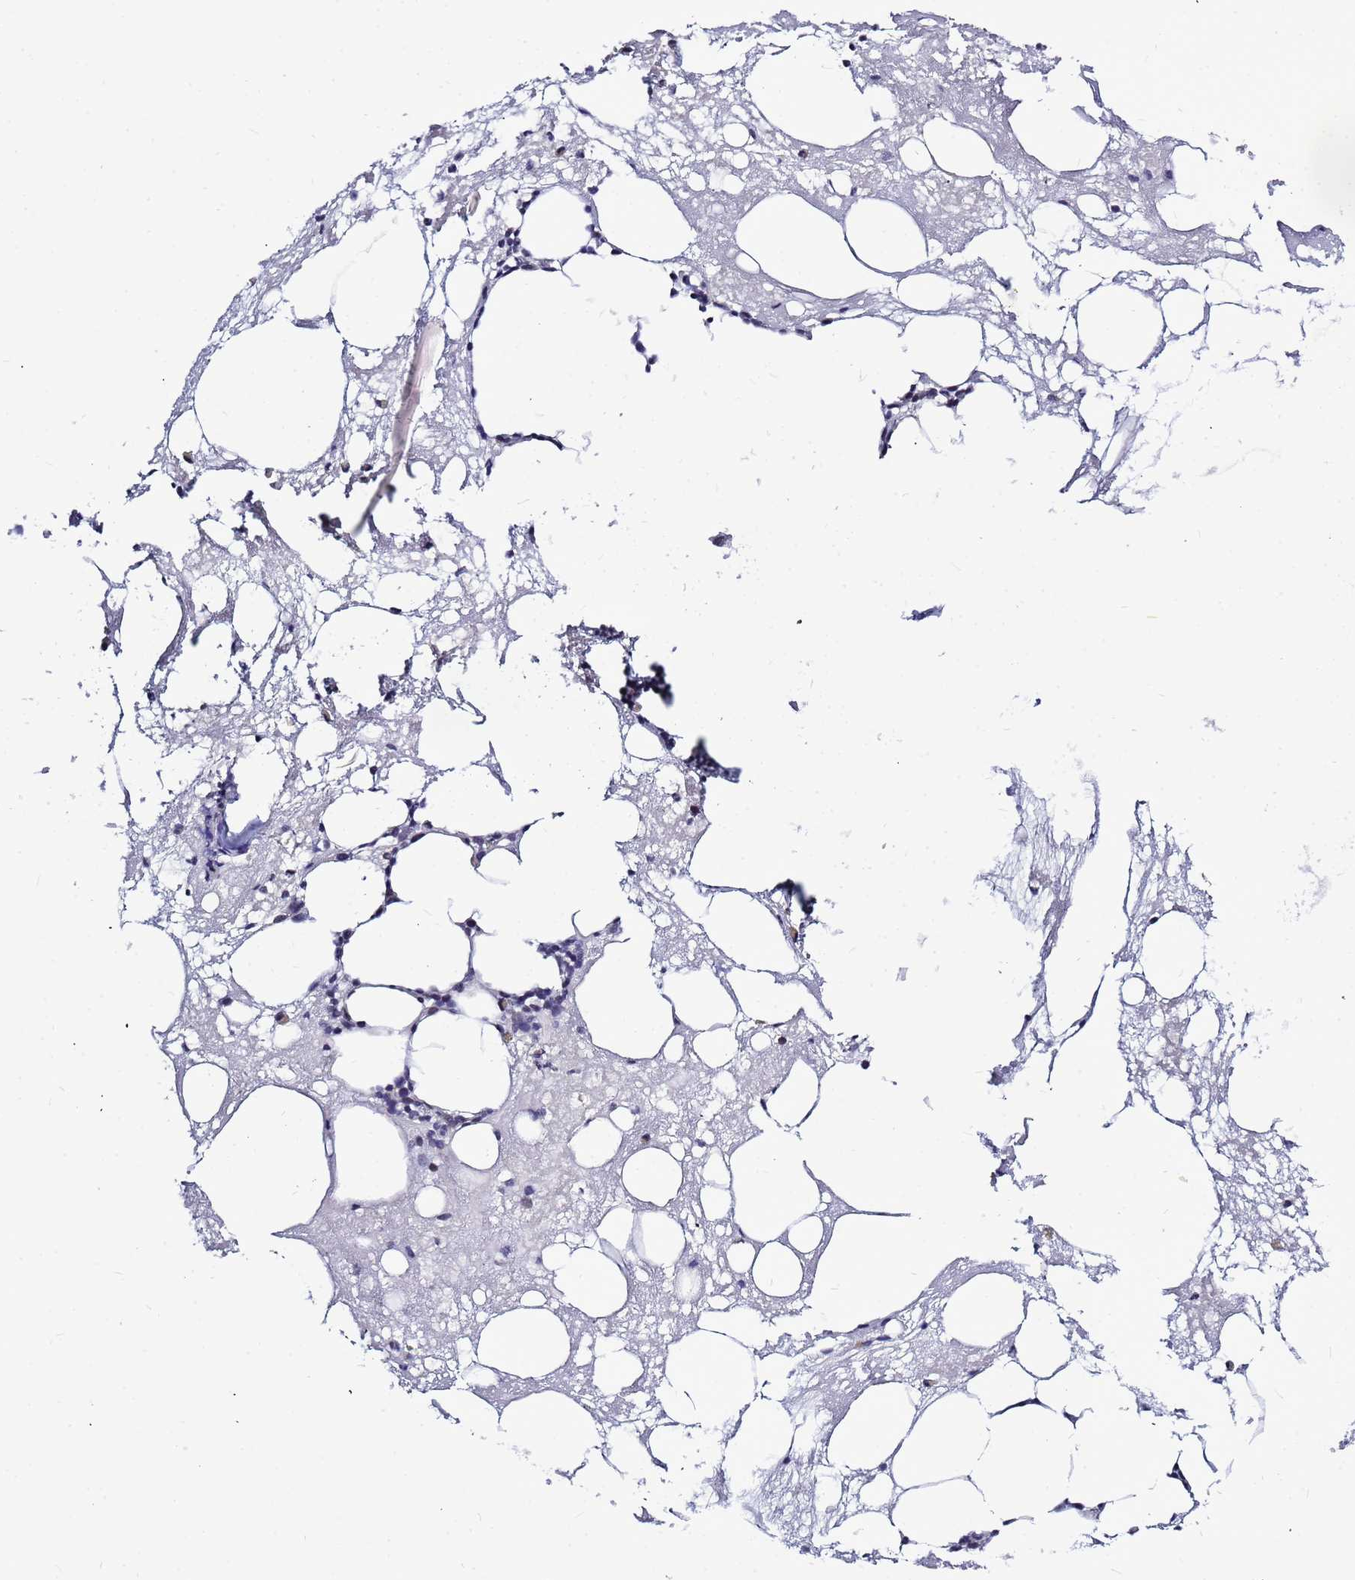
{"staining": {"intensity": "negative", "quantity": "none", "location": "none"}, "tissue": "bone marrow", "cell_type": "Hematopoietic cells", "image_type": "normal", "snomed": [{"axis": "morphology", "description": "Normal tissue, NOS"}, {"axis": "topography", "description": "Bone marrow"}], "caption": "Unremarkable bone marrow was stained to show a protein in brown. There is no significant positivity in hematopoietic cells.", "gene": "CXorf65", "patient": {"sex": "male", "age": 78}}